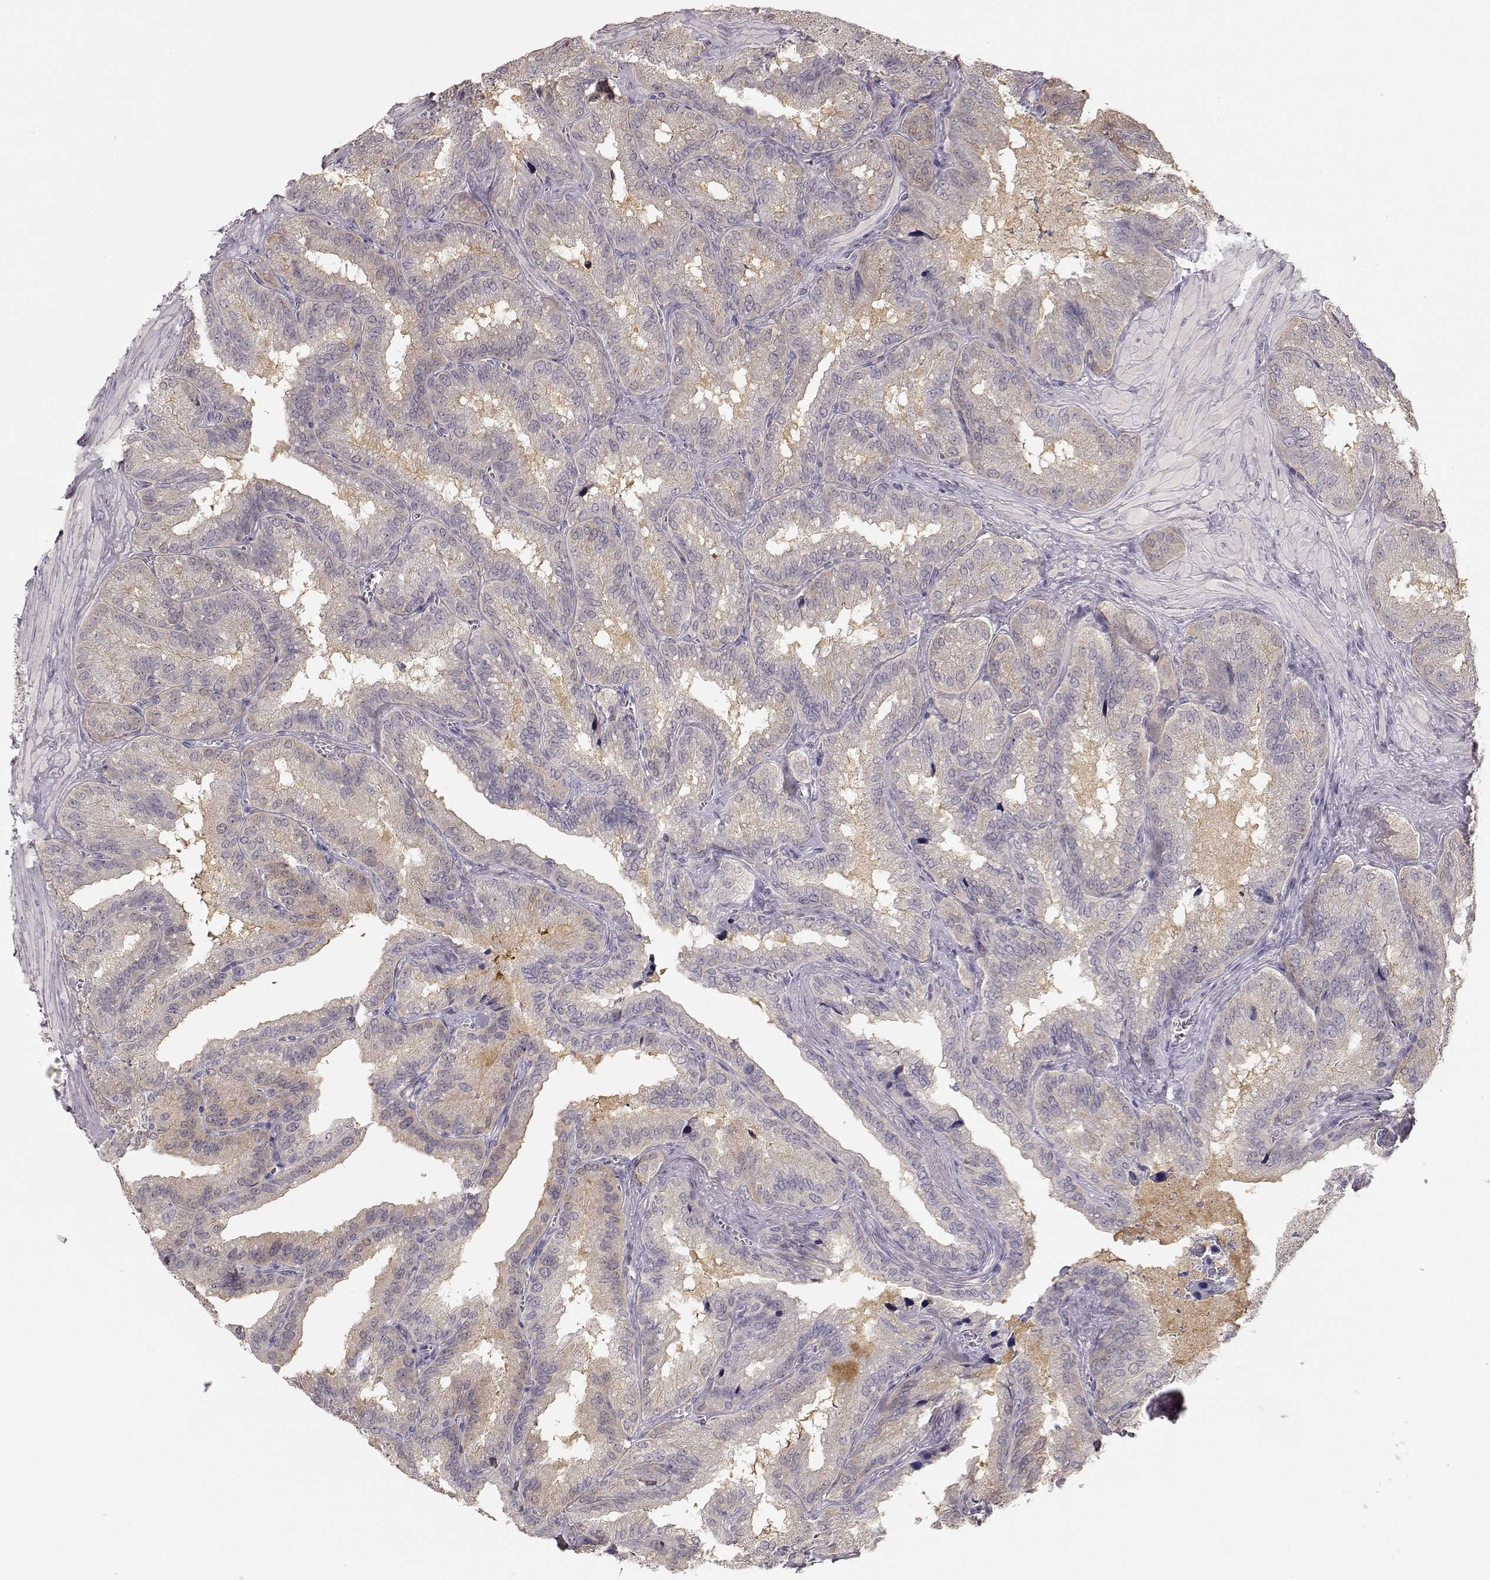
{"staining": {"intensity": "weak", "quantity": ">75%", "location": "cytoplasmic/membranous"}, "tissue": "seminal vesicle", "cell_type": "Glandular cells", "image_type": "normal", "snomed": [{"axis": "morphology", "description": "Normal tissue, NOS"}, {"axis": "topography", "description": "Seminal veicle"}], "caption": "This histopathology image exhibits IHC staining of benign human seminal vesicle, with low weak cytoplasmic/membranous staining in approximately >75% of glandular cells.", "gene": "ARHGAP8", "patient": {"sex": "male", "age": 37}}